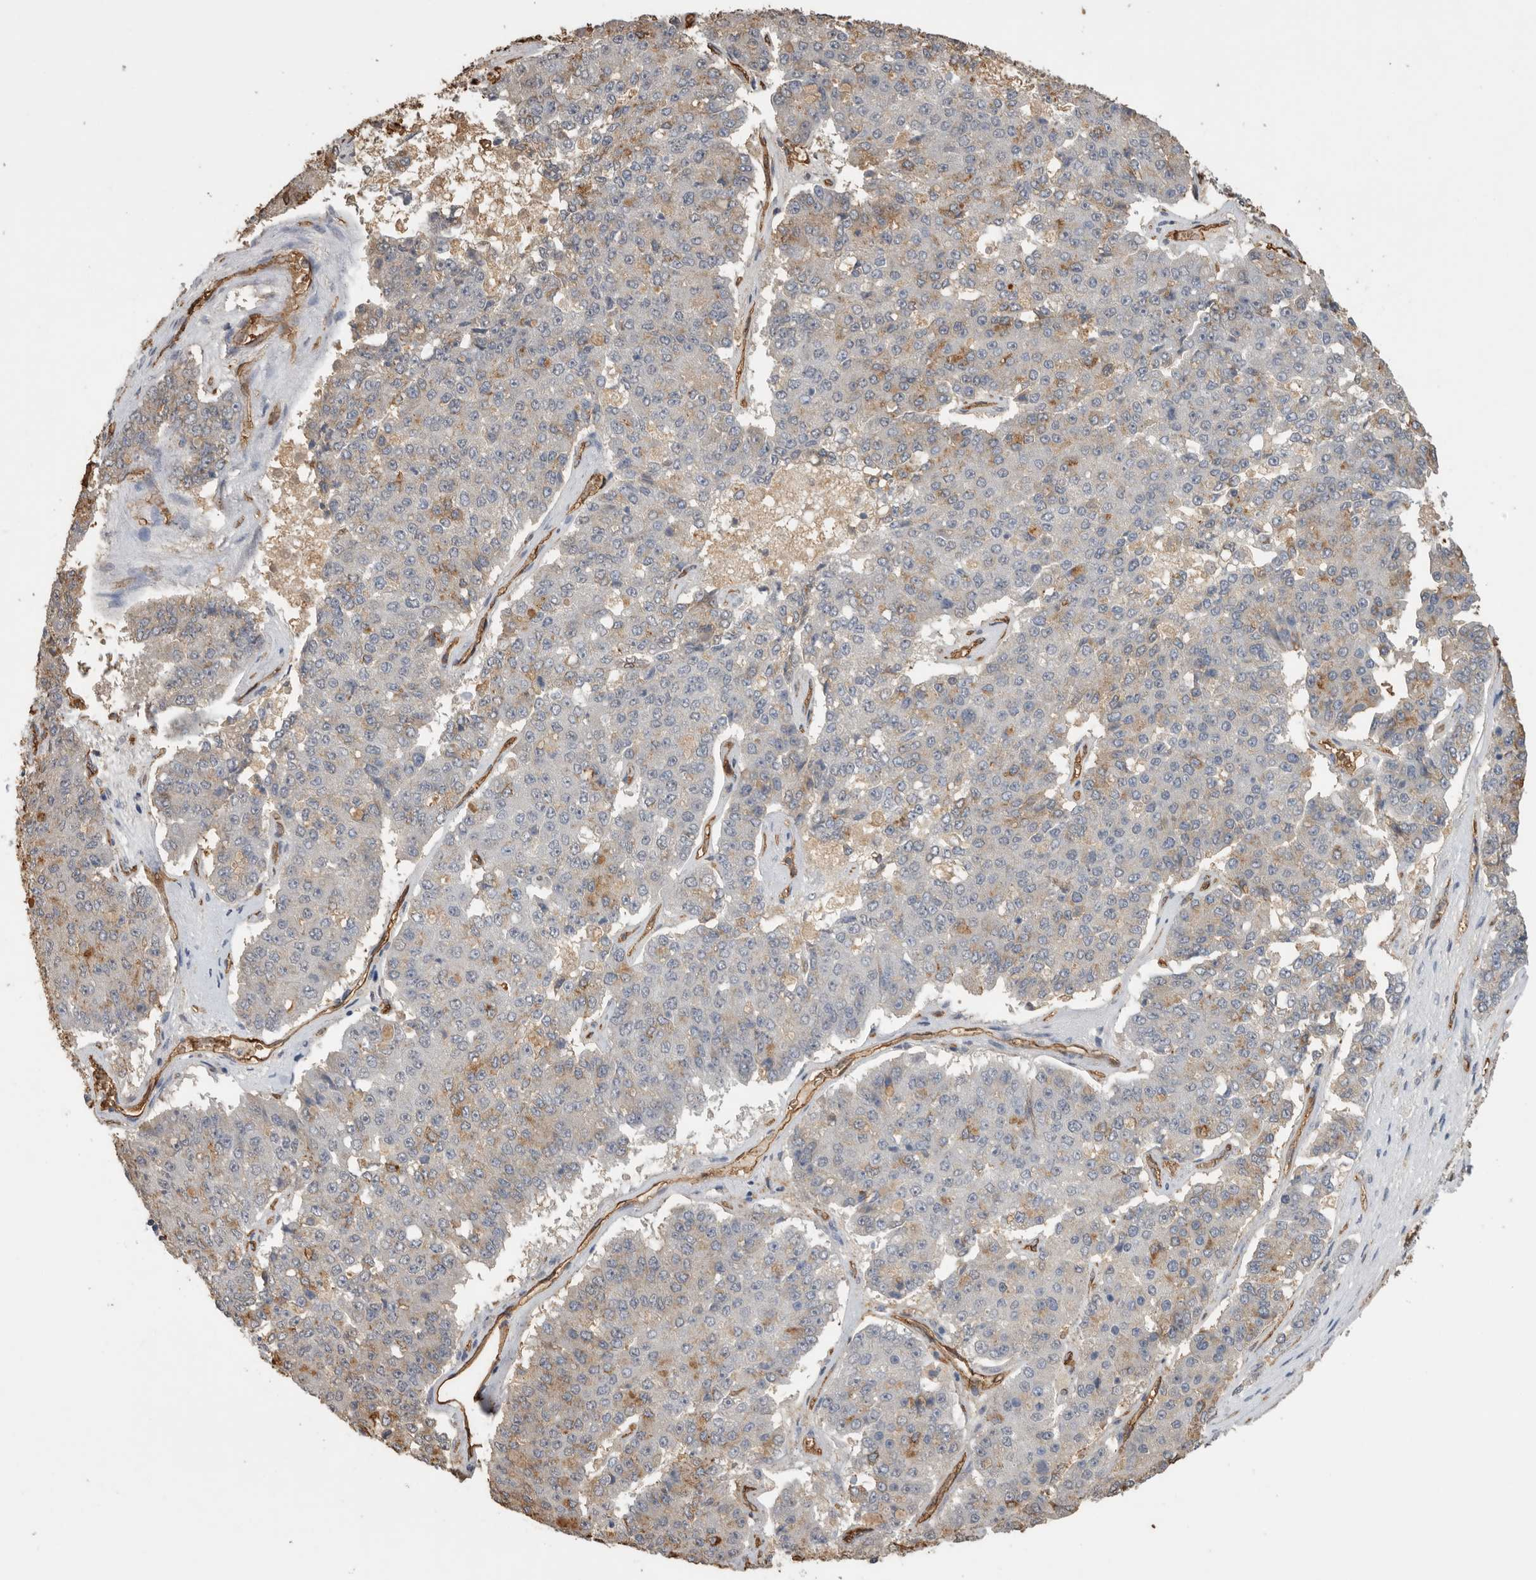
{"staining": {"intensity": "weak", "quantity": "<25%", "location": "cytoplasmic/membranous"}, "tissue": "pancreatic cancer", "cell_type": "Tumor cells", "image_type": "cancer", "snomed": [{"axis": "morphology", "description": "Adenocarcinoma, NOS"}, {"axis": "topography", "description": "Pancreas"}], "caption": "DAB (3,3'-diaminobenzidine) immunohistochemical staining of human pancreatic cancer exhibits no significant staining in tumor cells.", "gene": "IL27", "patient": {"sex": "male", "age": 50}}